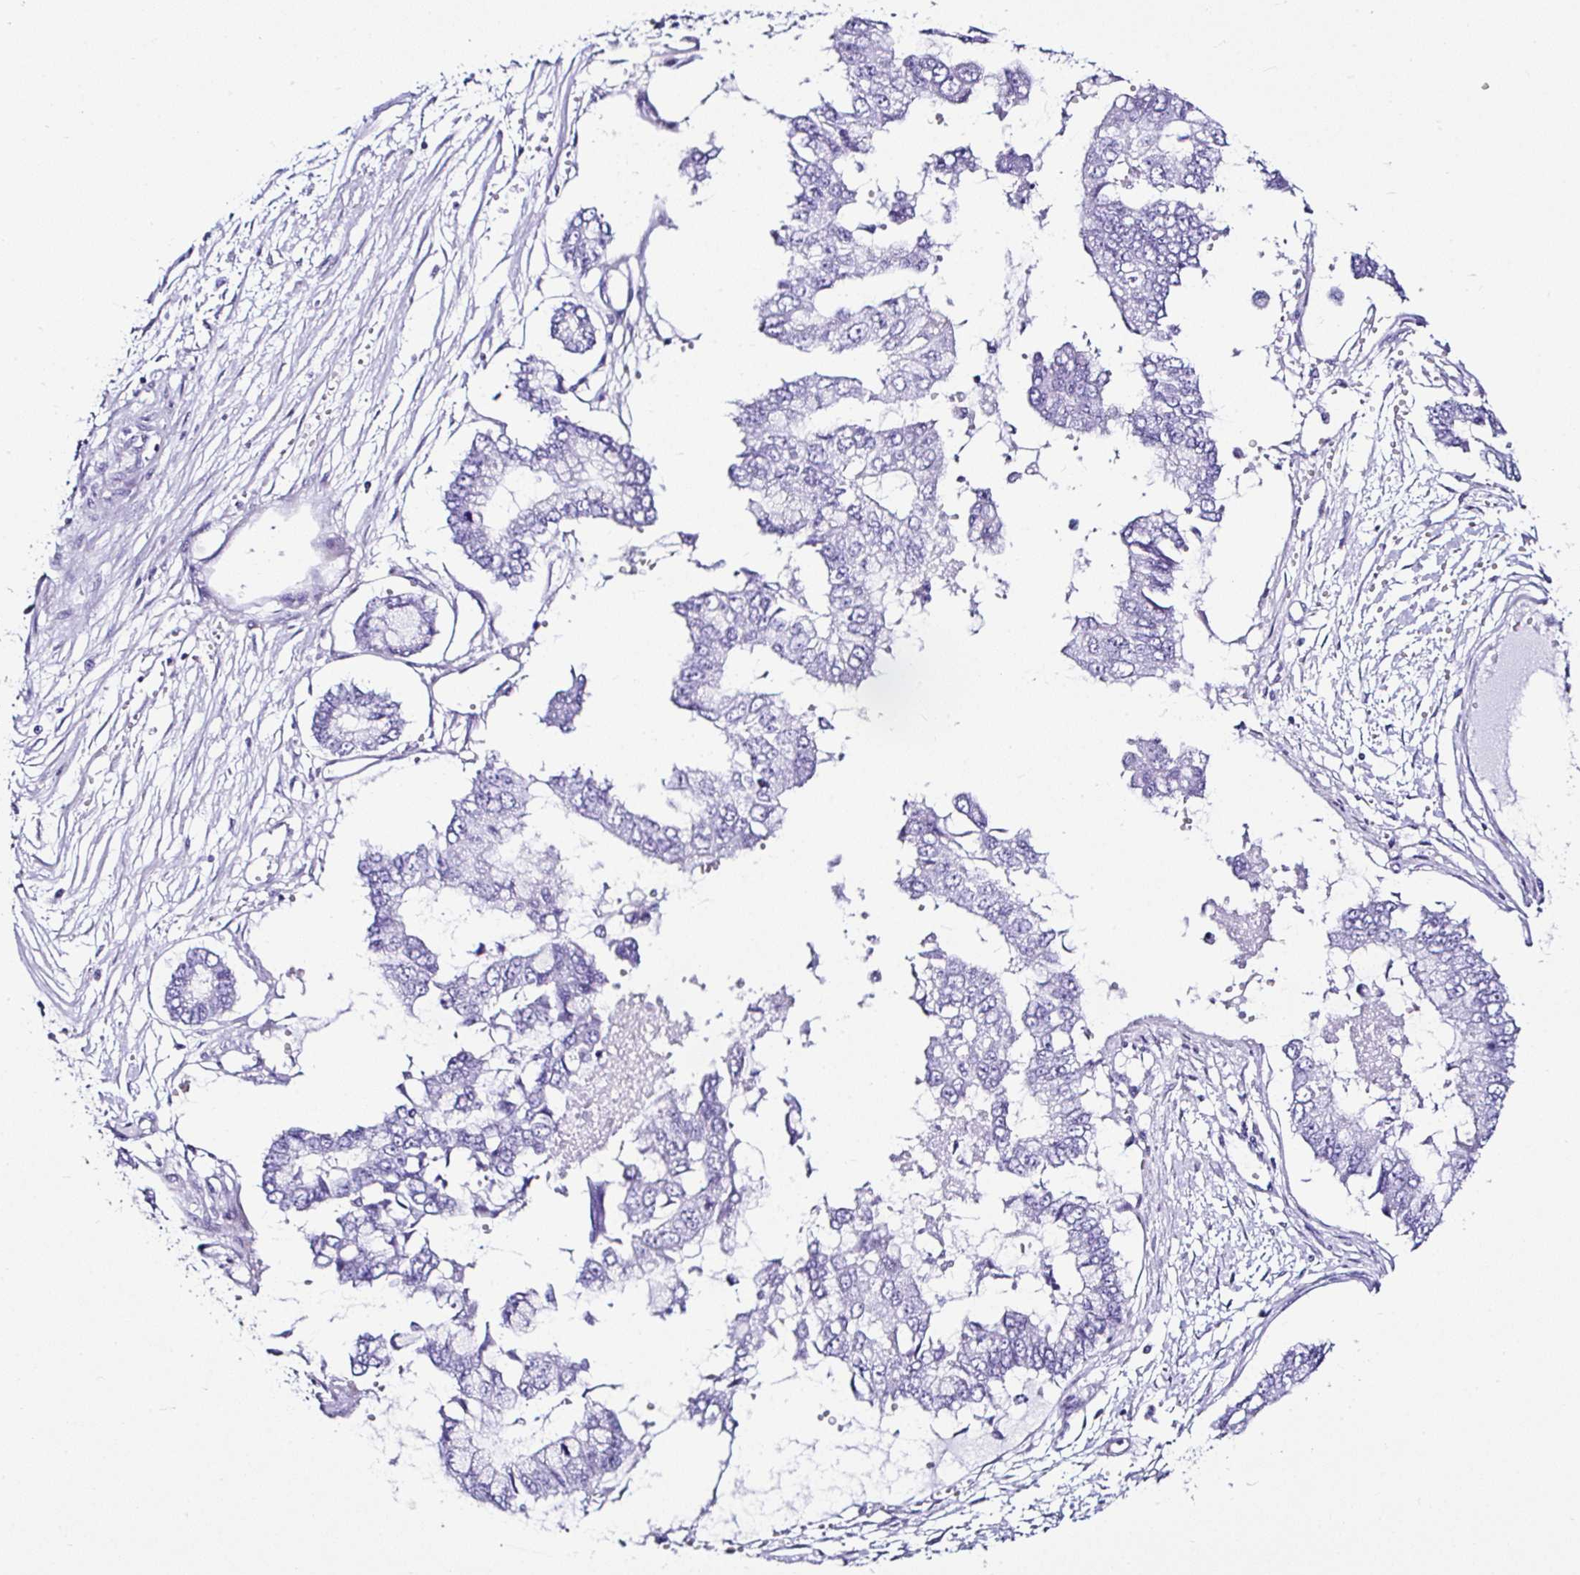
{"staining": {"intensity": "negative", "quantity": "none", "location": "none"}, "tissue": "ovarian cancer", "cell_type": "Tumor cells", "image_type": "cancer", "snomed": [{"axis": "morphology", "description": "Cystadenocarcinoma, mucinous, NOS"}, {"axis": "topography", "description": "Ovary"}], "caption": "Tumor cells are negative for protein expression in human ovarian mucinous cystadenocarcinoma.", "gene": "DEPDC5", "patient": {"sex": "female", "age": 72}}